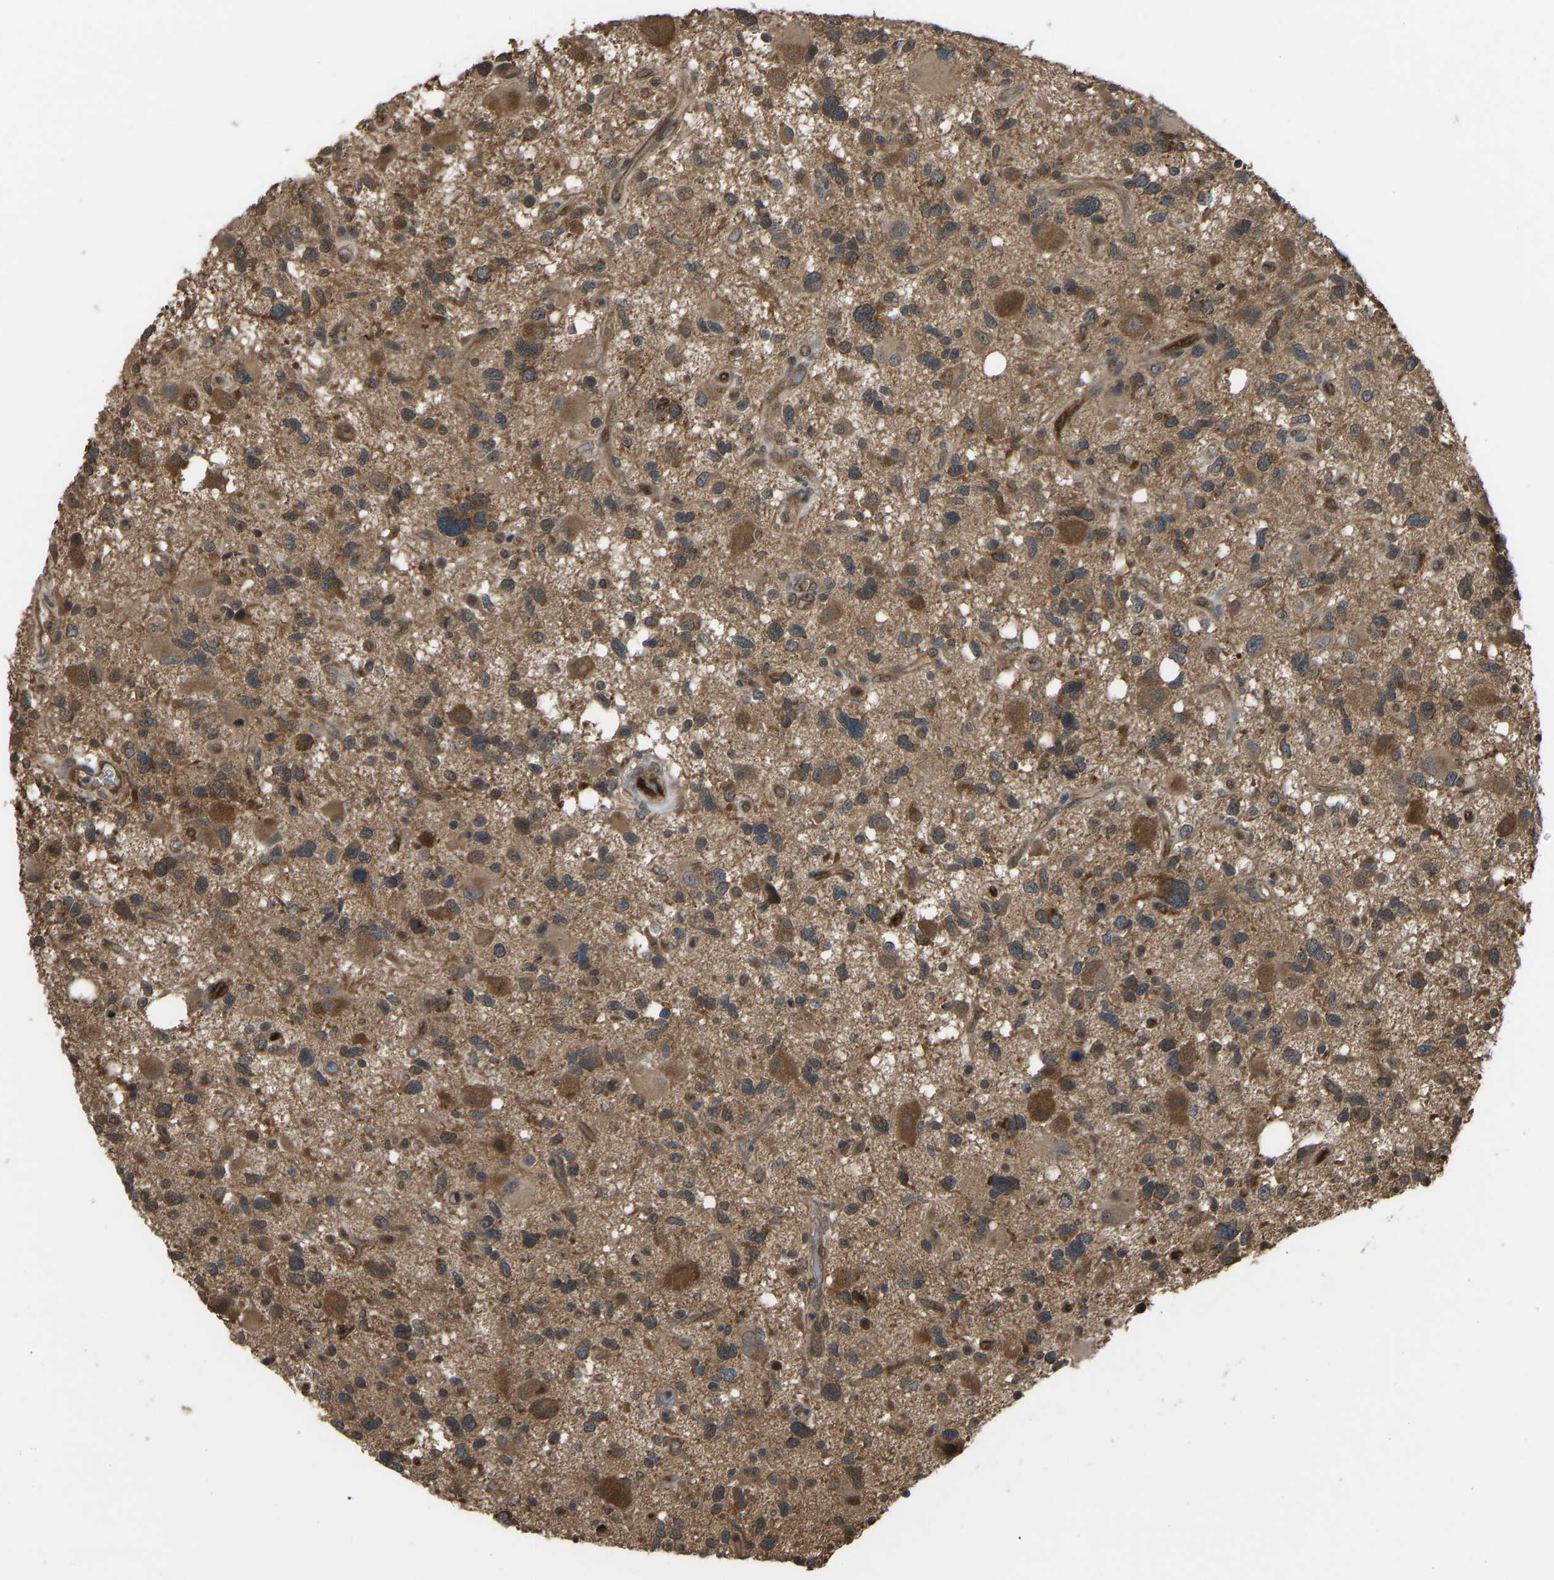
{"staining": {"intensity": "moderate", "quantity": ">75%", "location": "cytoplasmic/membranous"}, "tissue": "glioma", "cell_type": "Tumor cells", "image_type": "cancer", "snomed": [{"axis": "morphology", "description": "Glioma, malignant, High grade"}, {"axis": "topography", "description": "Brain"}], "caption": "Immunohistochemistry (IHC) micrograph of neoplastic tissue: human malignant high-grade glioma stained using immunohistochemistry (IHC) displays medium levels of moderate protein expression localized specifically in the cytoplasmic/membranous of tumor cells, appearing as a cytoplasmic/membranous brown color.", "gene": "CCT8", "patient": {"sex": "male", "age": 33}}